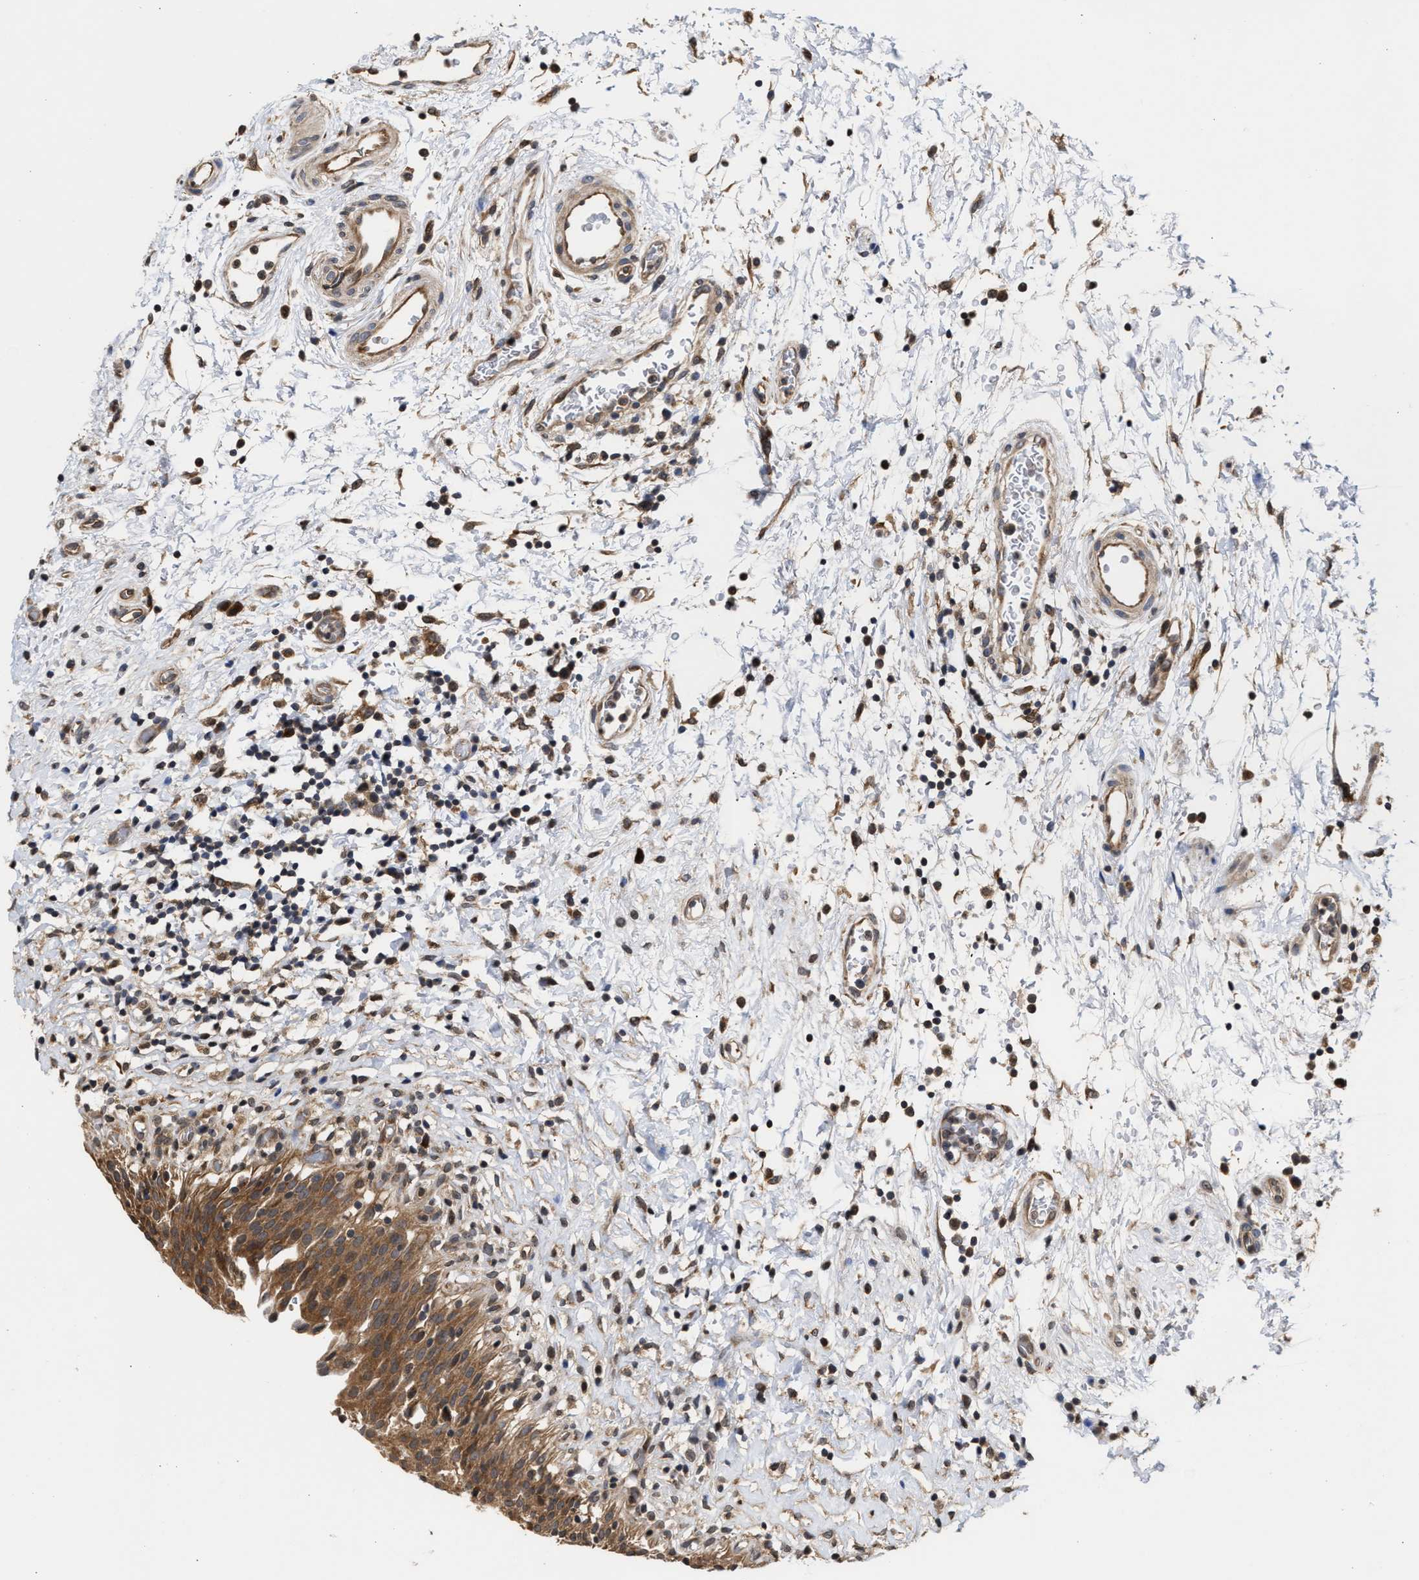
{"staining": {"intensity": "moderate", "quantity": ">75%", "location": "cytoplasmic/membranous"}, "tissue": "urinary bladder", "cell_type": "Urothelial cells", "image_type": "normal", "snomed": [{"axis": "morphology", "description": "Normal tissue, NOS"}, {"axis": "topography", "description": "Urinary bladder"}], "caption": "High-power microscopy captured an IHC micrograph of normal urinary bladder, revealing moderate cytoplasmic/membranous expression in approximately >75% of urothelial cells.", "gene": "SAR1A", "patient": {"sex": "male", "age": 51}}